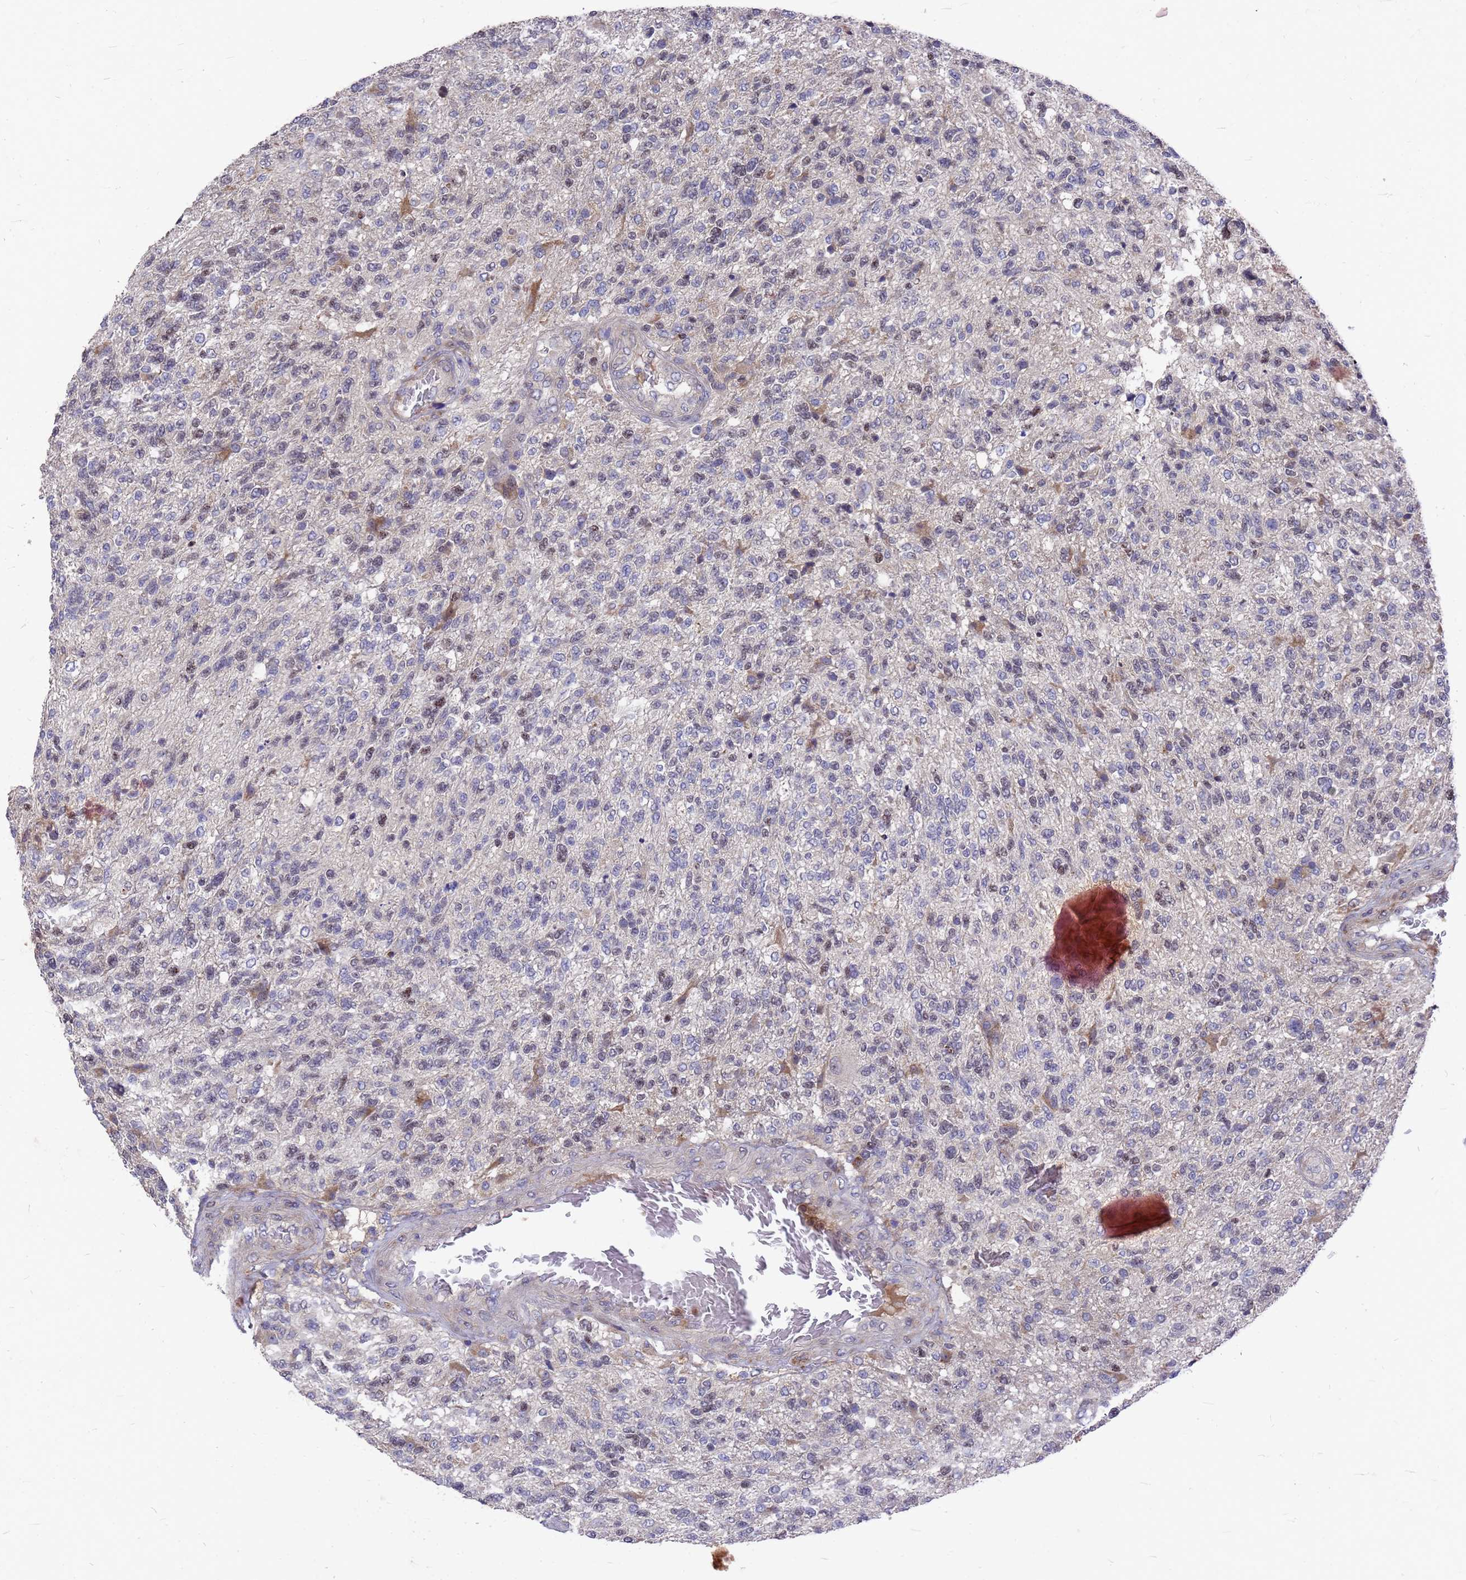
{"staining": {"intensity": "negative", "quantity": "none", "location": "none"}, "tissue": "glioma", "cell_type": "Tumor cells", "image_type": "cancer", "snomed": [{"axis": "morphology", "description": "Glioma, malignant, High grade"}, {"axis": "topography", "description": "Brain"}], "caption": "Histopathology image shows no protein staining in tumor cells of malignant glioma (high-grade) tissue.", "gene": "ZNF717", "patient": {"sex": "male", "age": 56}}